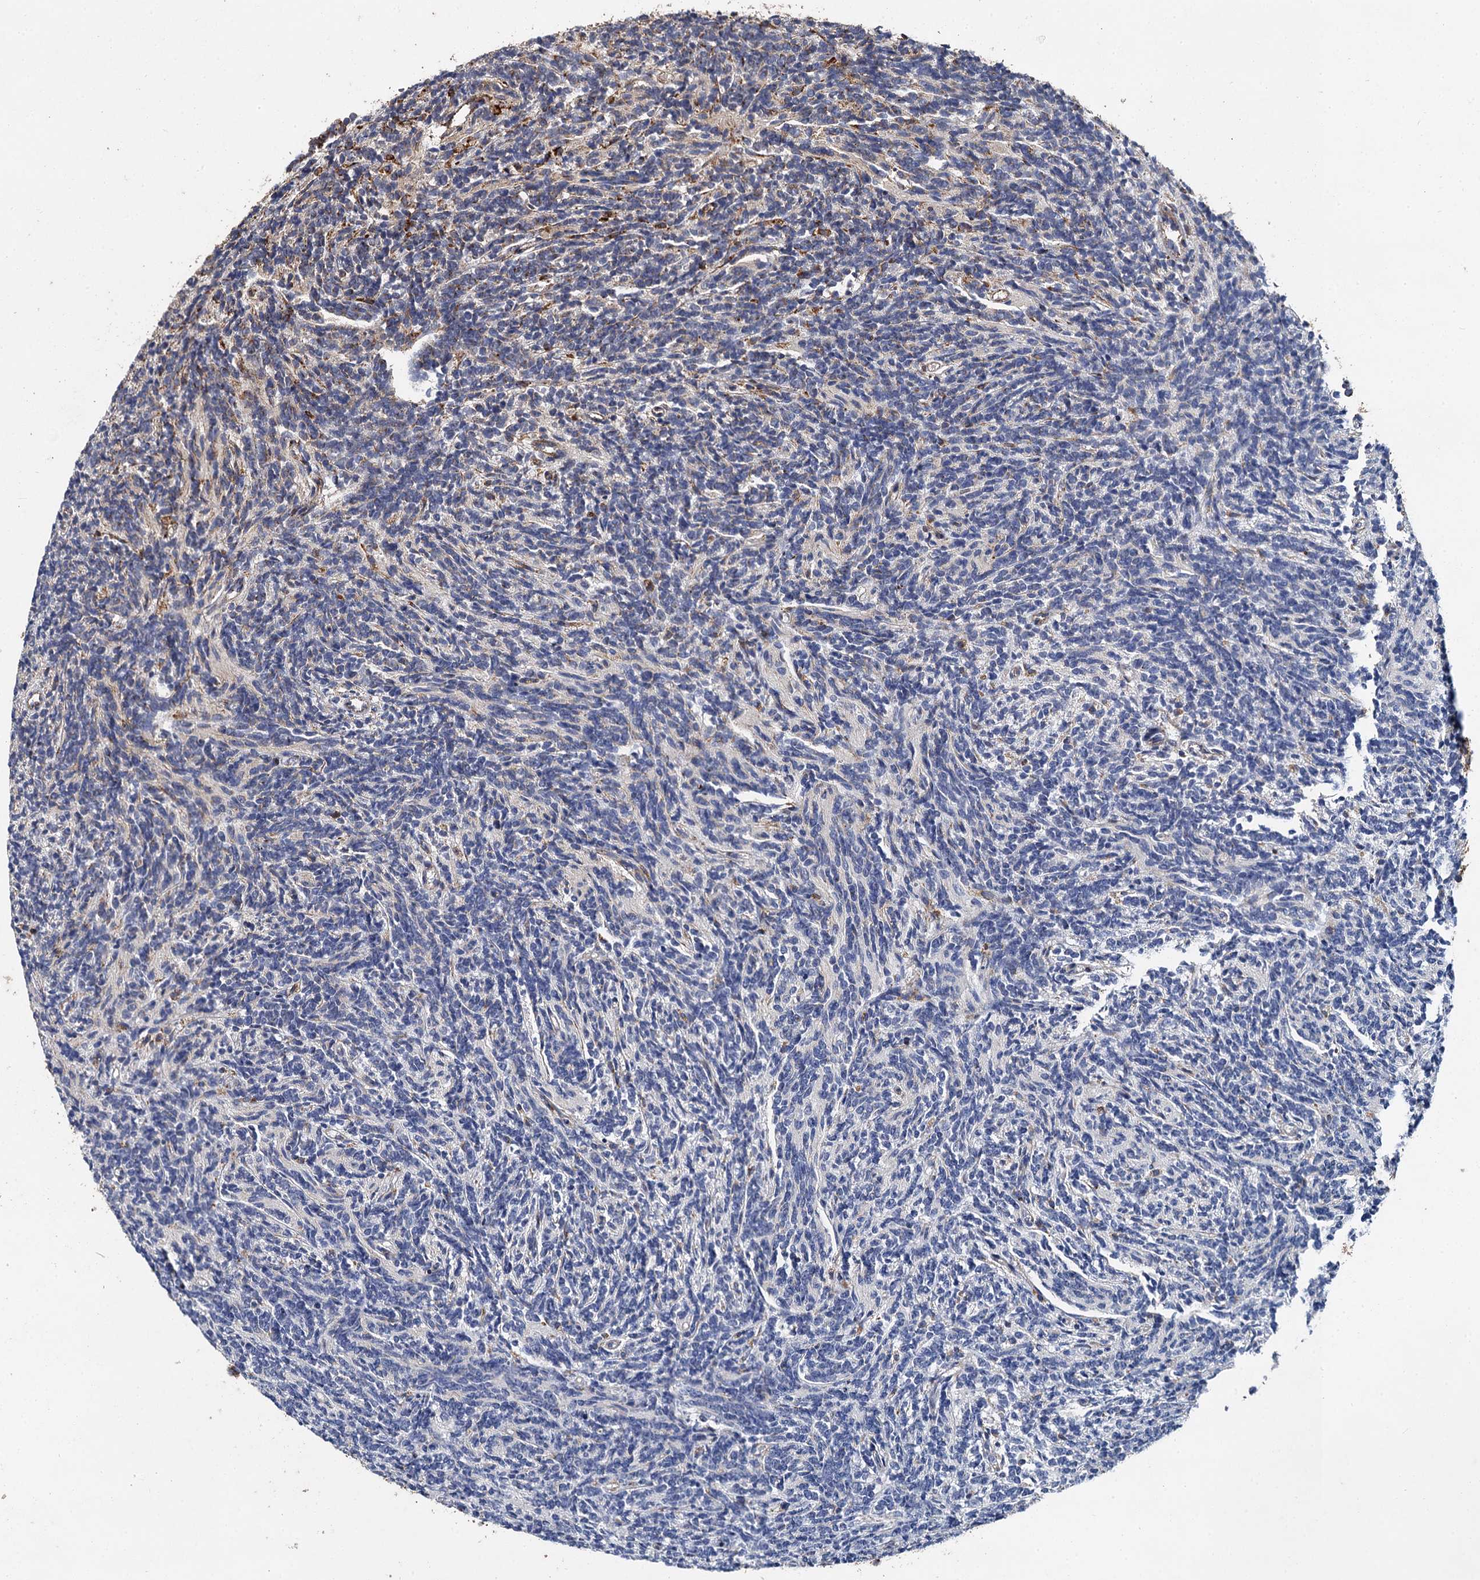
{"staining": {"intensity": "negative", "quantity": "none", "location": "none"}, "tissue": "glioma", "cell_type": "Tumor cells", "image_type": "cancer", "snomed": [{"axis": "morphology", "description": "Glioma, malignant, Low grade"}, {"axis": "topography", "description": "Brain"}], "caption": "The histopathology image shows no staining of tumor cells in low-grade glioma (malignant).", "gene": "GBA1", "patient": {"sex": "female", "age": 1}}